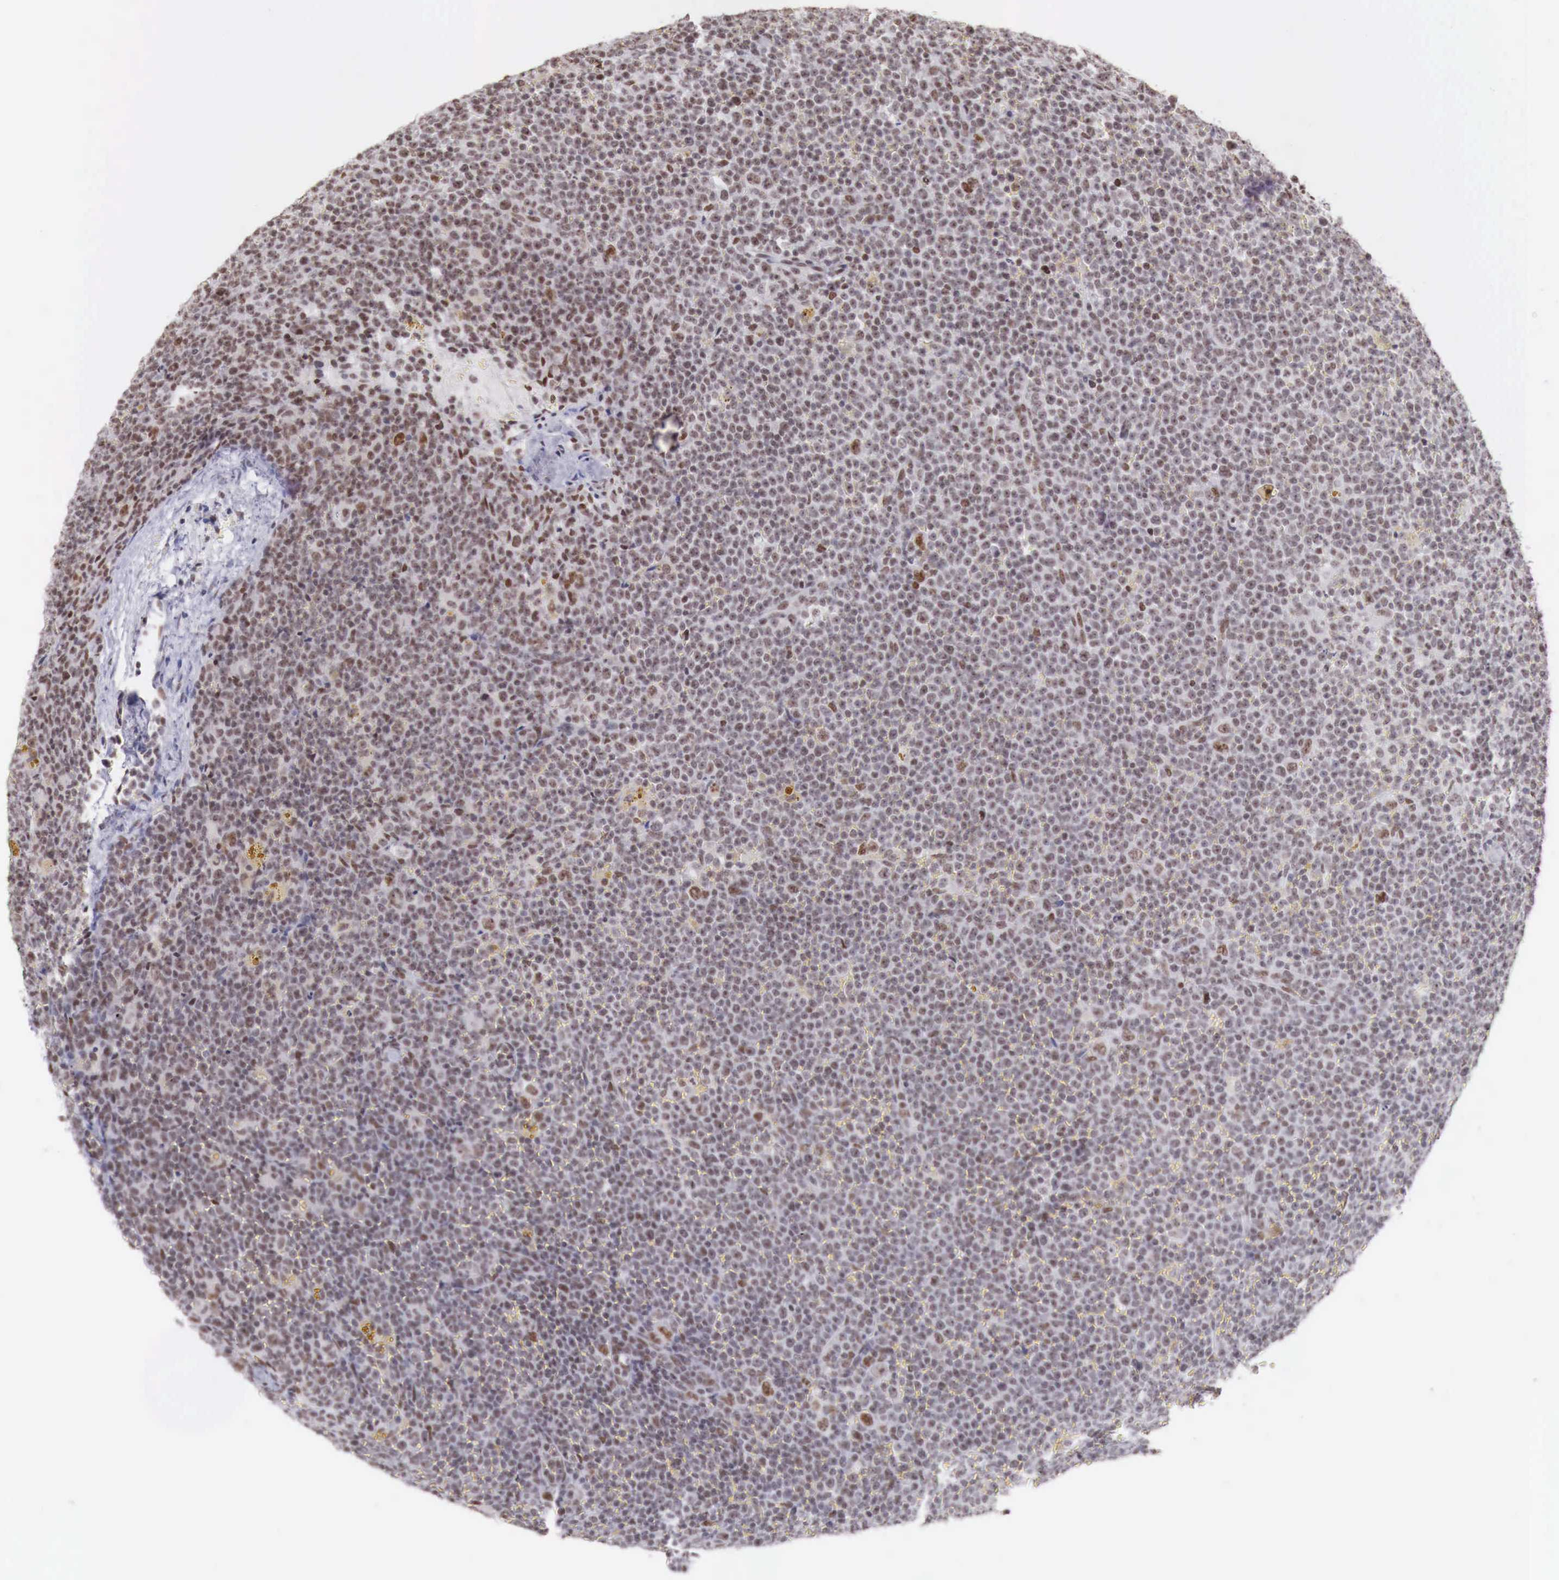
{"staining": {"intensity": "weak", "quantity": "25%-75%", "location": "cytoplasmic/membranous"}, "tissue": "lymphoma", "cell_type": "Tumor cells", "image_type": "cancer", "snomed": [{"axis": "morphology", "description": "Malignant lymphoma, non-Hodgkin's type, Low grade"}, {"axis": "topography", "description": "Lymph node"}], "caption": "Low-grade malignant lymphoma, non-Hodgkin's type tissue reveals weak cytoplasmic/membranous positivity in about 25%-75% of tumor cells (DAB (3,3'-diaminobenzidine) IHC with brightfield microscopy, high magnification).", "gene": "PHF14", "patient": {"sex": "male", "age": 50}}